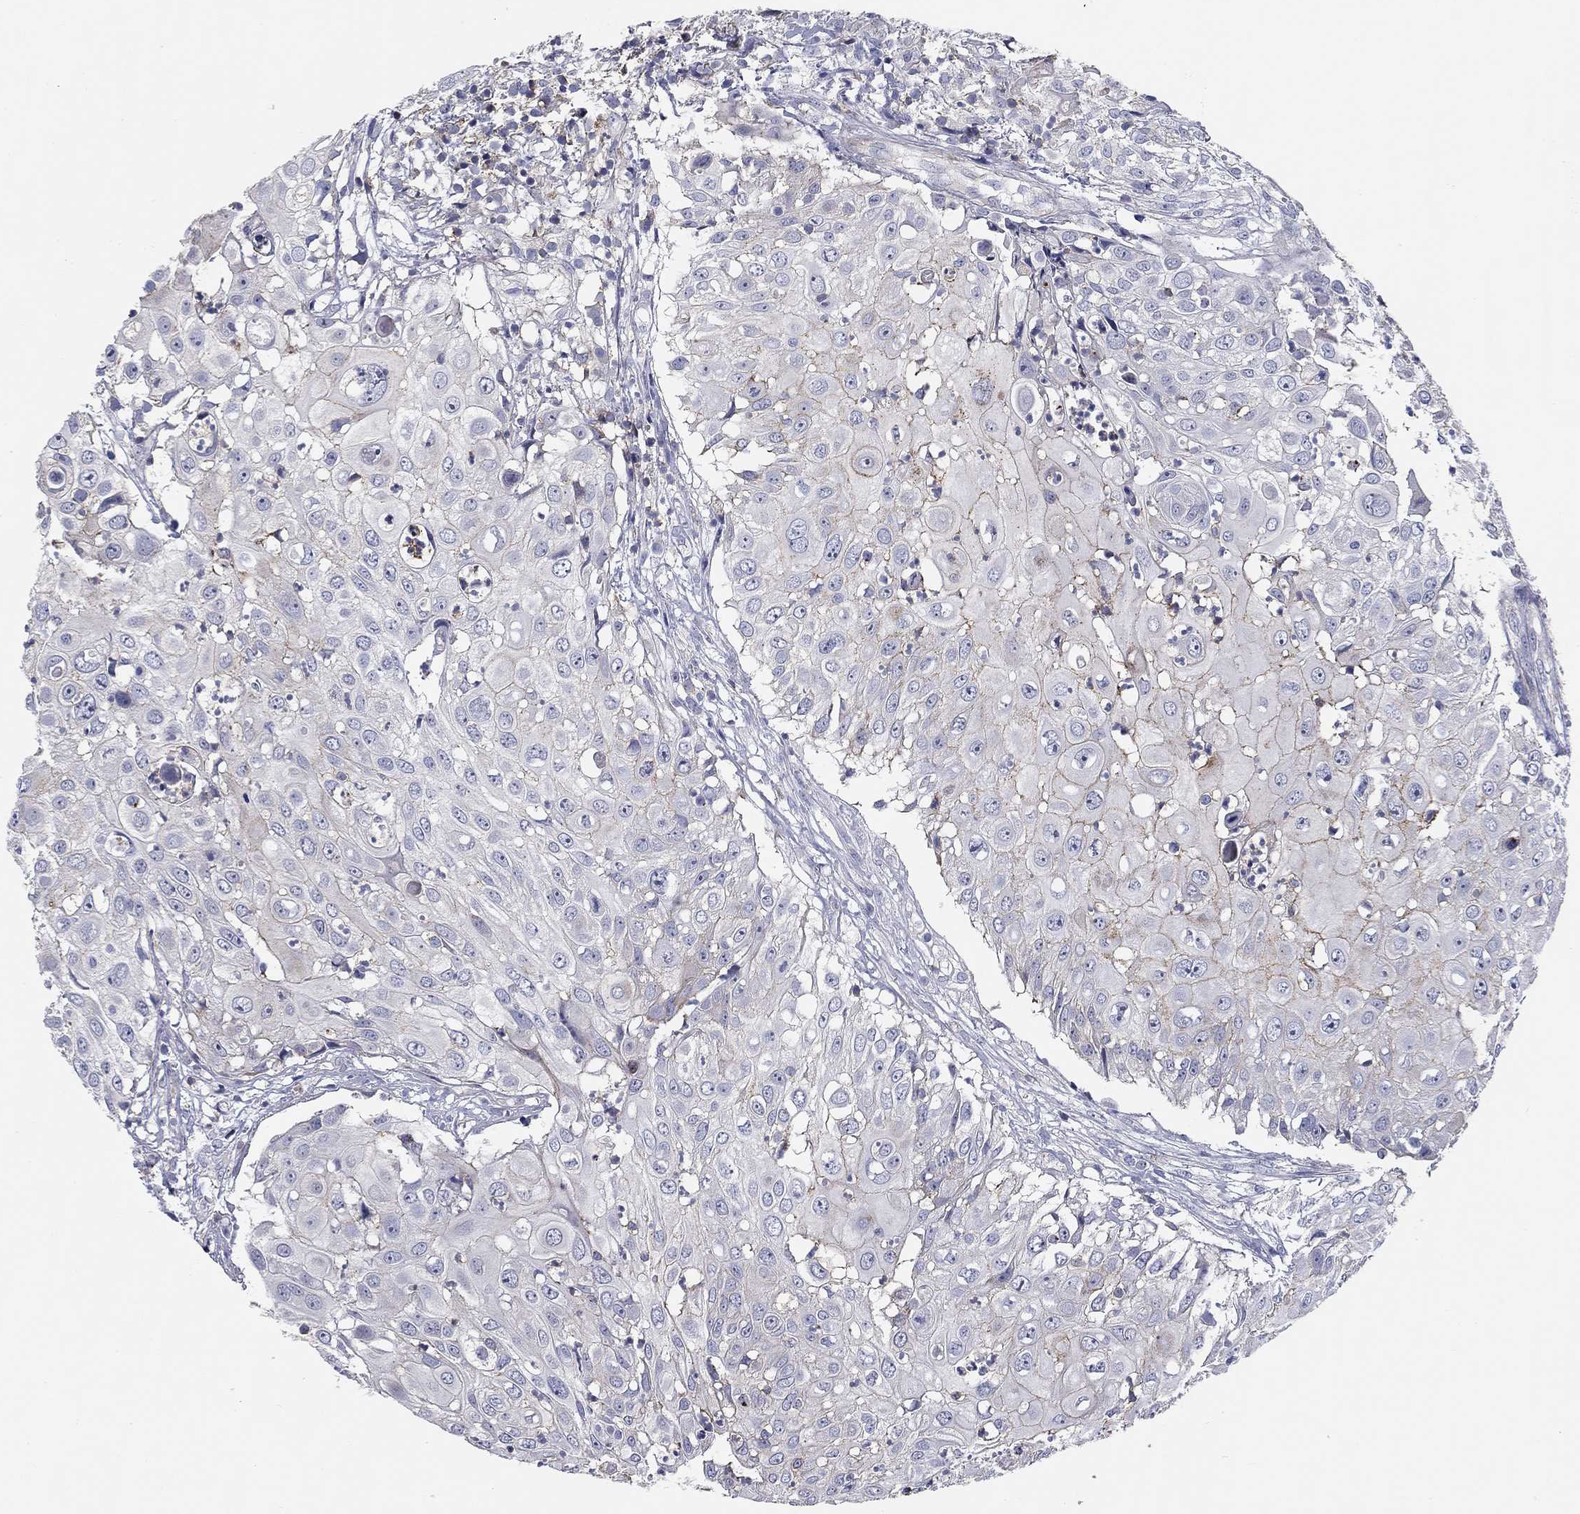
{"staining": {"intensity": "moderate", "quantity": "<25%", "location": "cytoplasmic/membranous"}, "tissue": "urothelial cancer", "cell_type": "Tumor cells", "image_type": "cancer", "snomed": [{"axis": "morphology", "description": "Urothelial carcinoma, High grade"}, {"axis": "topography", "description": "Urinary bladder"}], "caption": "Protein expression analysis of urothelial cancer reveals moderate cytoplasmic/membranous staining in about <25% of tumor cells.", "gene": "SIT1", "patient": {"sex": "female", "age": 79}}